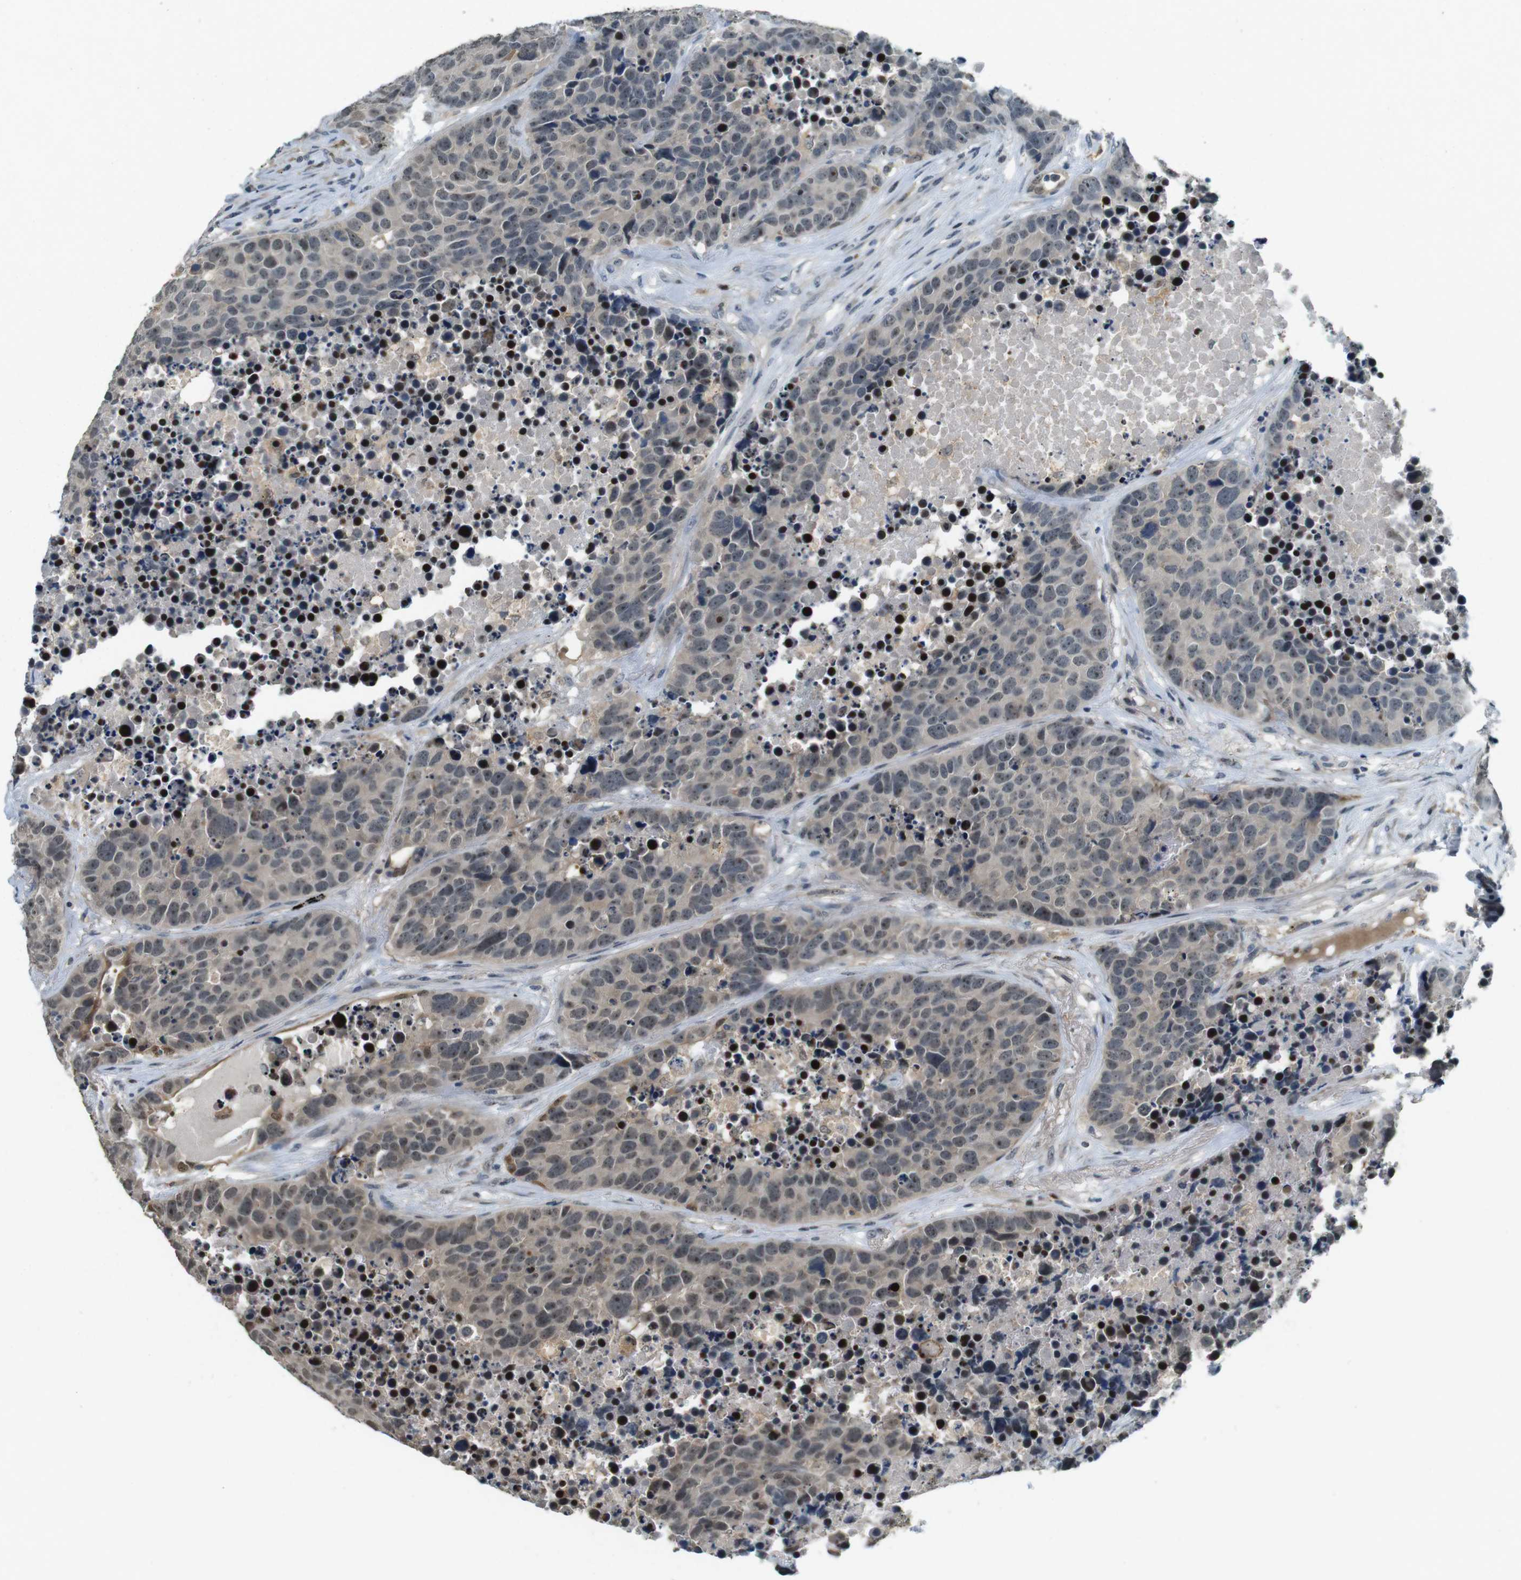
{"staining": {"intensity": "negative", "quantity": "none", "location": "none"}, "tissue": "carcinoid", "cell_type": "Tumor cells", "image_type": "cancer", "snomed": [{"axis": "morphology", "description": "Carcinoid, malignant, NOS"}, {"axis": "topography", "description": "Lung"}], "caption": "IHC micrograph of human carcinoid stained for a protein (brown), which shows no positivity in tumor cells.", "gene": "CDK14", "patient": {"sex": "male", "age": 60}}